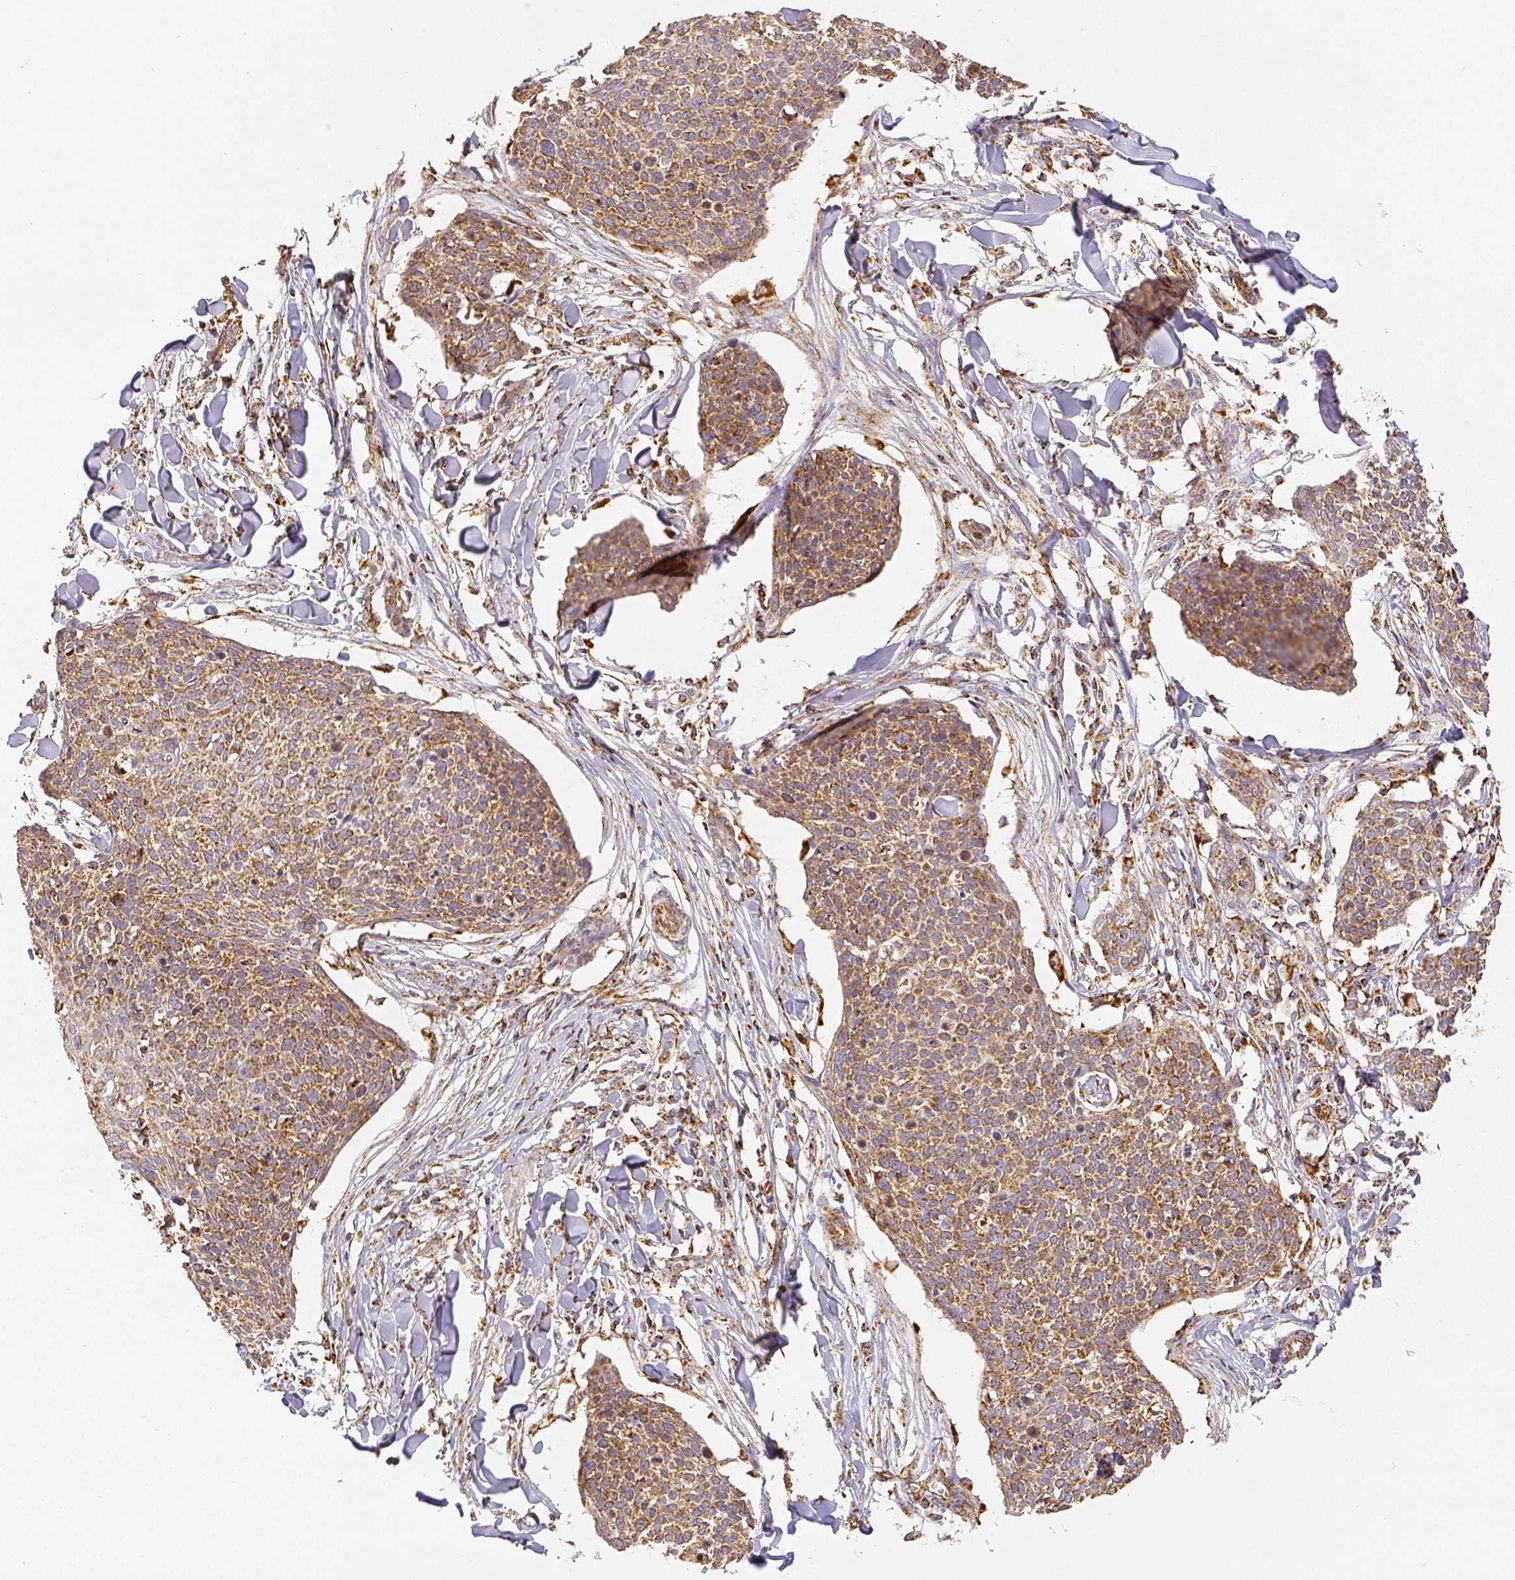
{"staining": {"intensity": "weak", "quantity": ">75%", "location": "cytoplasmic/membranous"}, "tissue": "skin cancer", "cell_type": "Tumor cells", "image_type": "cancer", "snomed": [{"axis": "morphology", "description": "Squamous cell carcinoma, NOS"}, {"axis": "topography", "description": "Skin"}, {"axis": "topography", "description": "Vulva"}], "caption": "A high-resolution micrograph shows immunohistochemistry (IHC) staining of skin squamous cell carcinoma, which displays weak cytoplasmic/membranous positivity in approximately >75% of tumor cells.", "gene": "SDHB", "patient": {"sex": "female", "age": 75}}